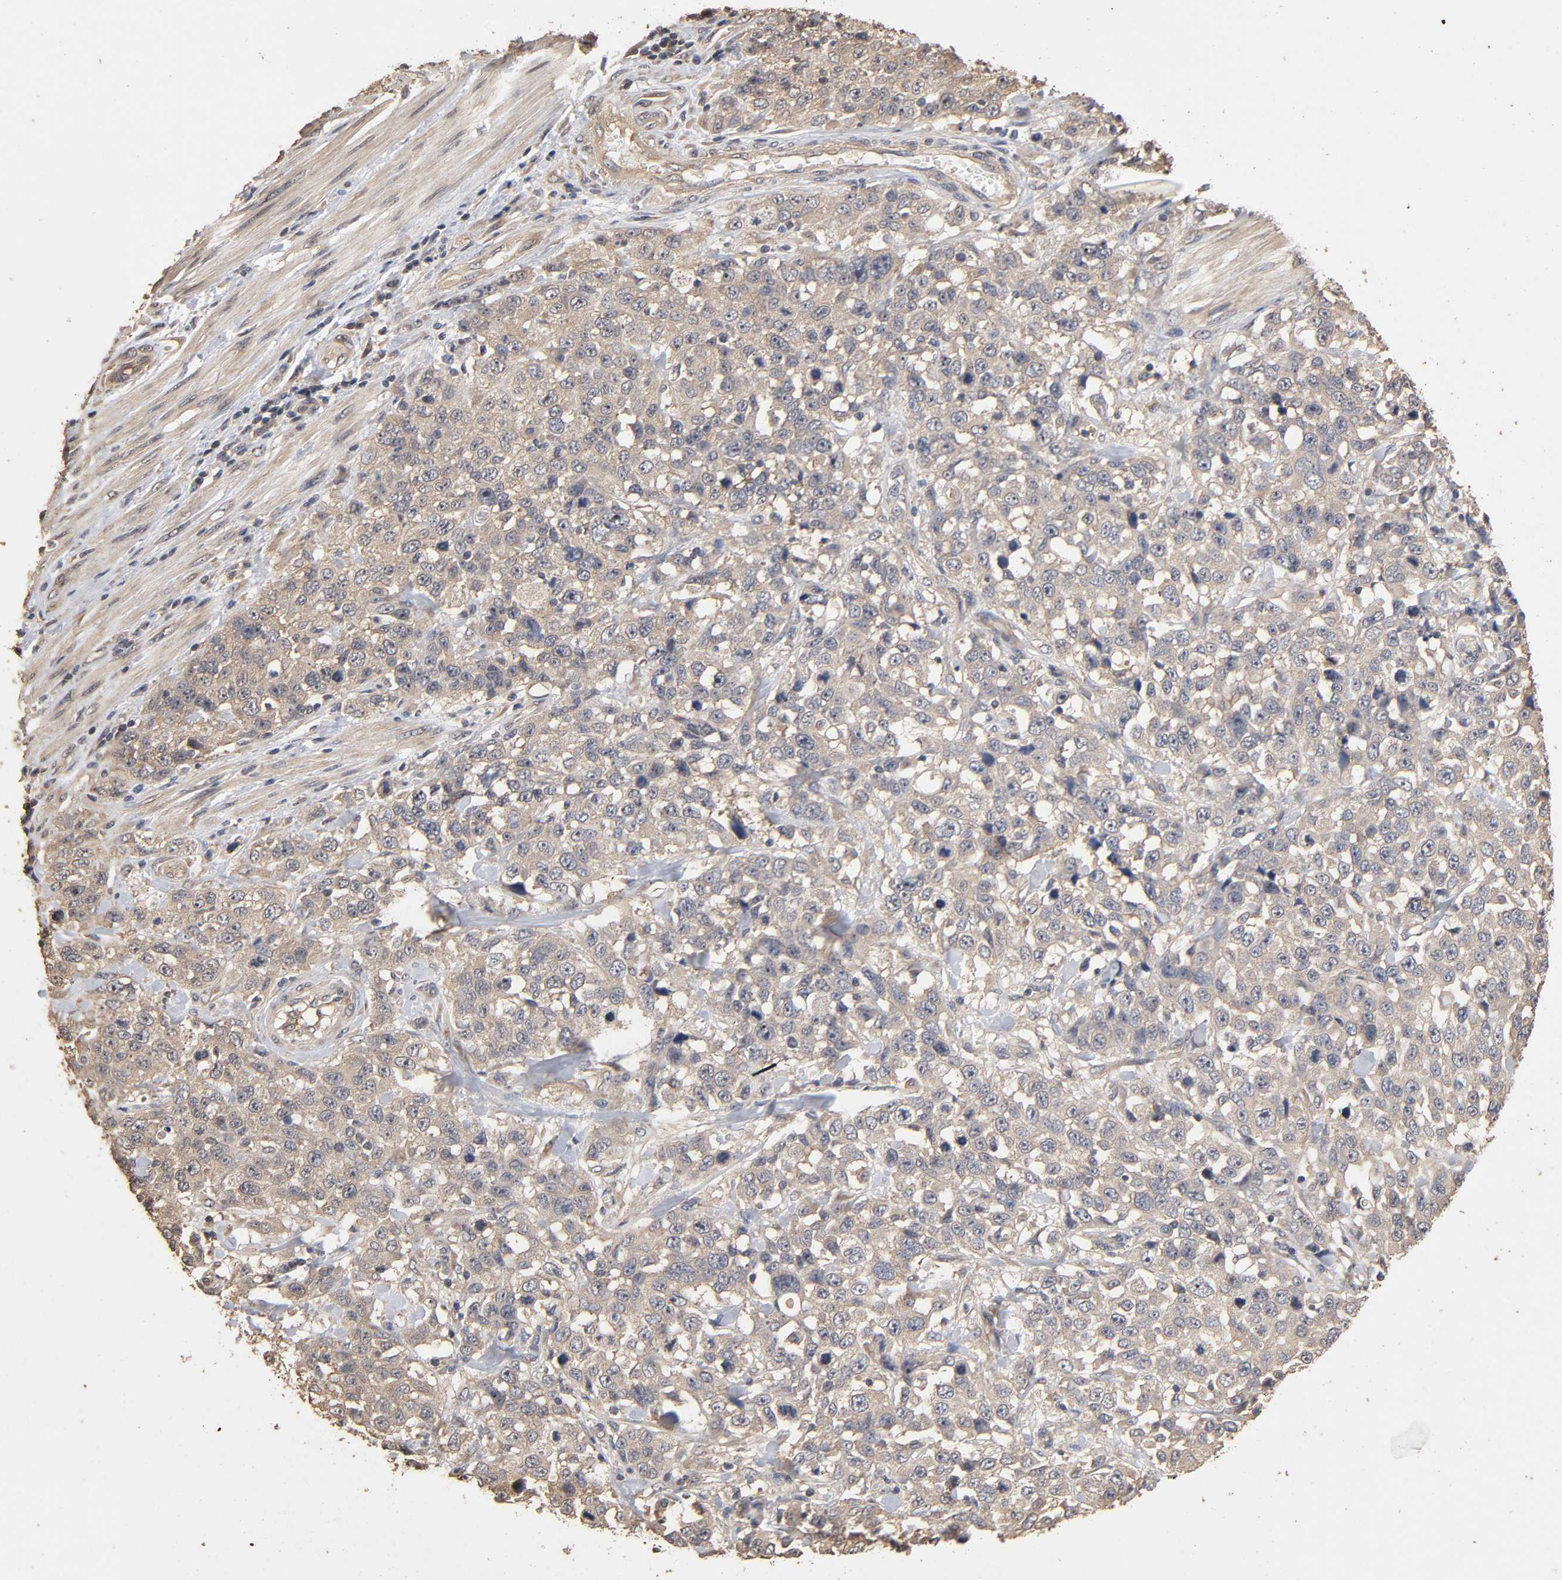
{"staining": {"intensity": "weak", "quantity": ">75%", "location": "cytoplasmic/membranous"}, "tissue": "stomach cancer", "cell_type": "Tumor cells", "image_type": "cancer", "snomed": [{"axis": "morphology", "description": "Normal tissue, NOS"}, {"axis": "morphology", "description": "Adenocarcinoma, NOS"}, {"axis": "topography", "description": "Stomach"}], "caption": "Immunohistochemistry (DAB (3,3'-diaminobenzidine)) staining of stomach cancer (adenocarcinoma) demonstrates weak cytoplasmic/membranous protein staining in about >75% of tumor cells.", "gene": "ARHGEF7", "patient": {"sex": "male", "age": 48}}